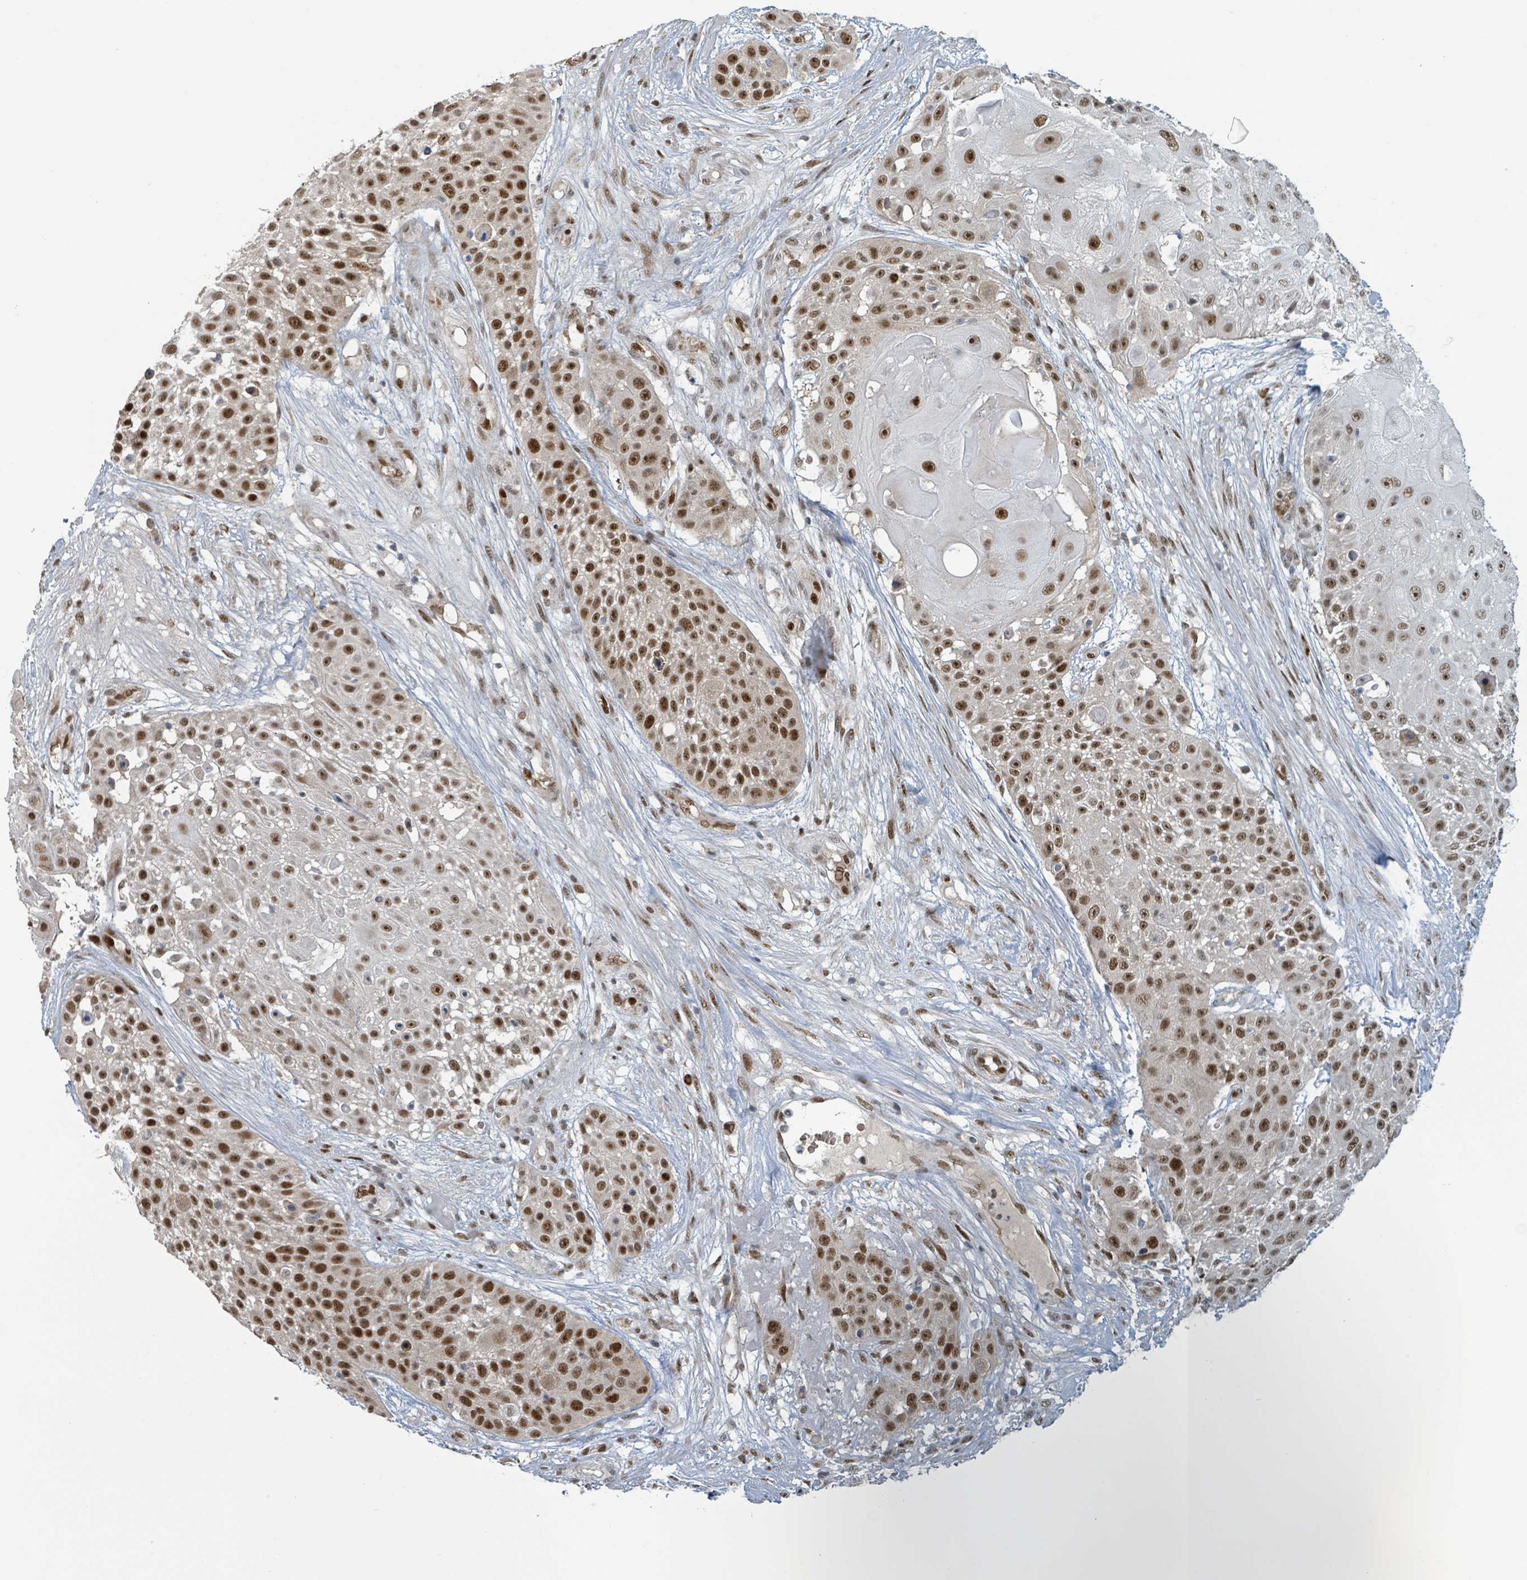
{"staining": {"intensity": "strong", "quantity": ">75%", "location": "nuclear"}, "tissue": "skin cancer", "cell_type": "Tumor cells", "image_type": "cancer", "snomed": [{"axis": "morphology", "description": "Squamous cell carcinoma, NOS"}, {"axis": "topography", "description": "Skin"}], "caption": "Strong nuclear expression is identified in about >75% of tumor cells in skin cancer.", "gene": "KLF3", "patient": {"sex": "female", "age": 86}}